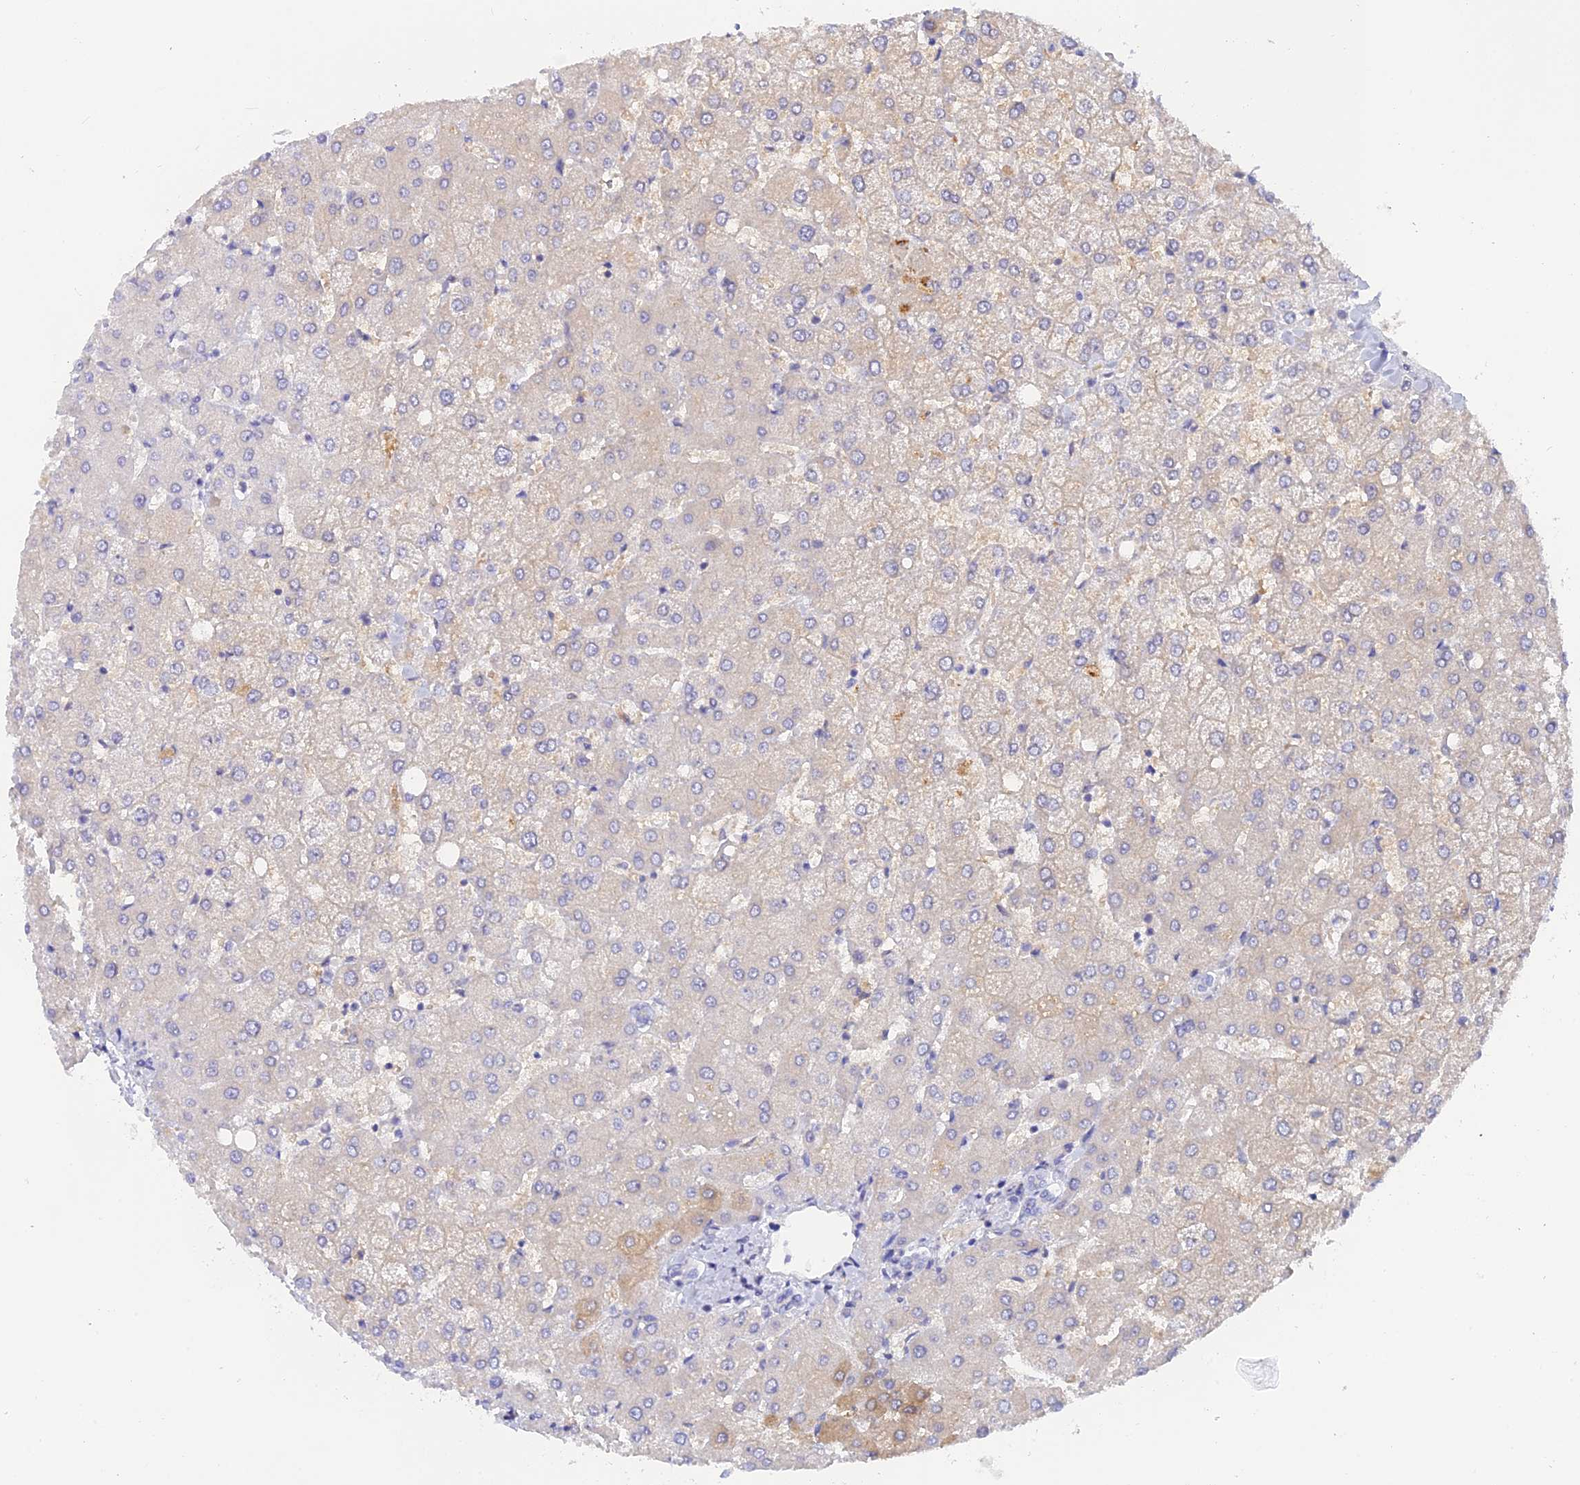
{"staining": {"intensity": "negative", "quantity": "none", "location": "none"}, "tissue": "liver", "cell_type": "Cholangiocytes", "image_type": "normal", "snomed": [{"axis": "morphology", "description": "Normal tissue, NOS"}, {"axis": "topography", "description": "Liver"}], "caption": "Liver was stained to show a protein in brown. There is no significant positivity in cholangiocytes. Brightfield microscopy of immunohistochemistry (IHC) stained with DAB (3,3'-diaminobenzidine) (brown) and hematoxylin (blue), captured at high magnification.", "gene": "GLB1L", "patient": {"sex": "female", "age": 54}}